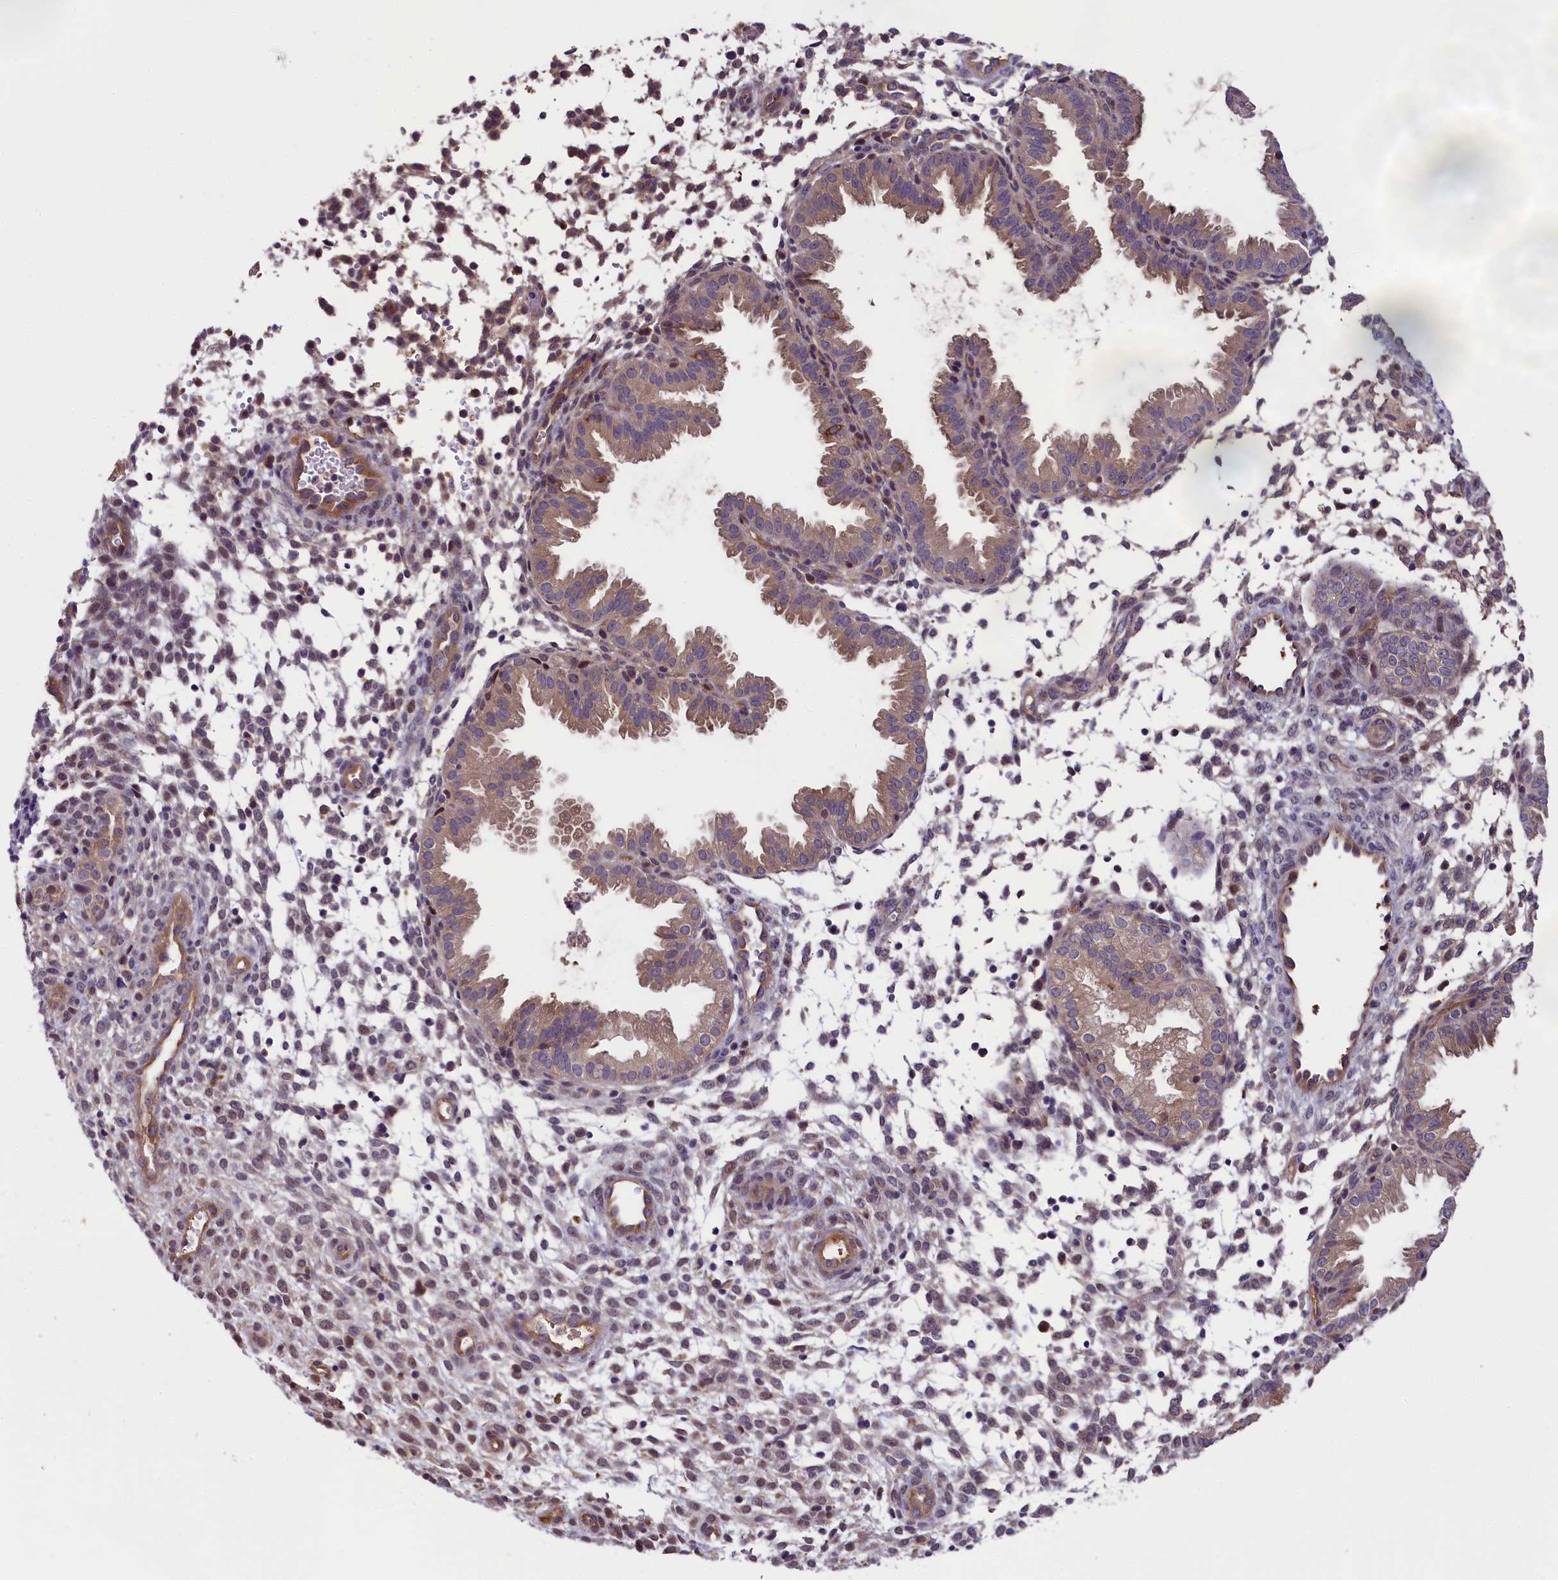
{"staining": {"intensity": "moderate", "quantity": "<25%", "location": "cytoplasmic/membranous"}, "tissue": "endometrium", "cell_type": "Cells in endometrial stroma", "image_type": "normal", "snomed": [{"axis": "morphology", "description": "Normal tissue, NOS"}, {"axis": "topography", "description": "Endometrium"}], "caption": "IHC (DAB) staining of benign human endometrium exhibits moderate cytoplasmic/membranous protein expression in approximately <25% of cells in endometrial stroma.", "gene": "ABCC8", "patient": {"sex": "female", "age": 33}}